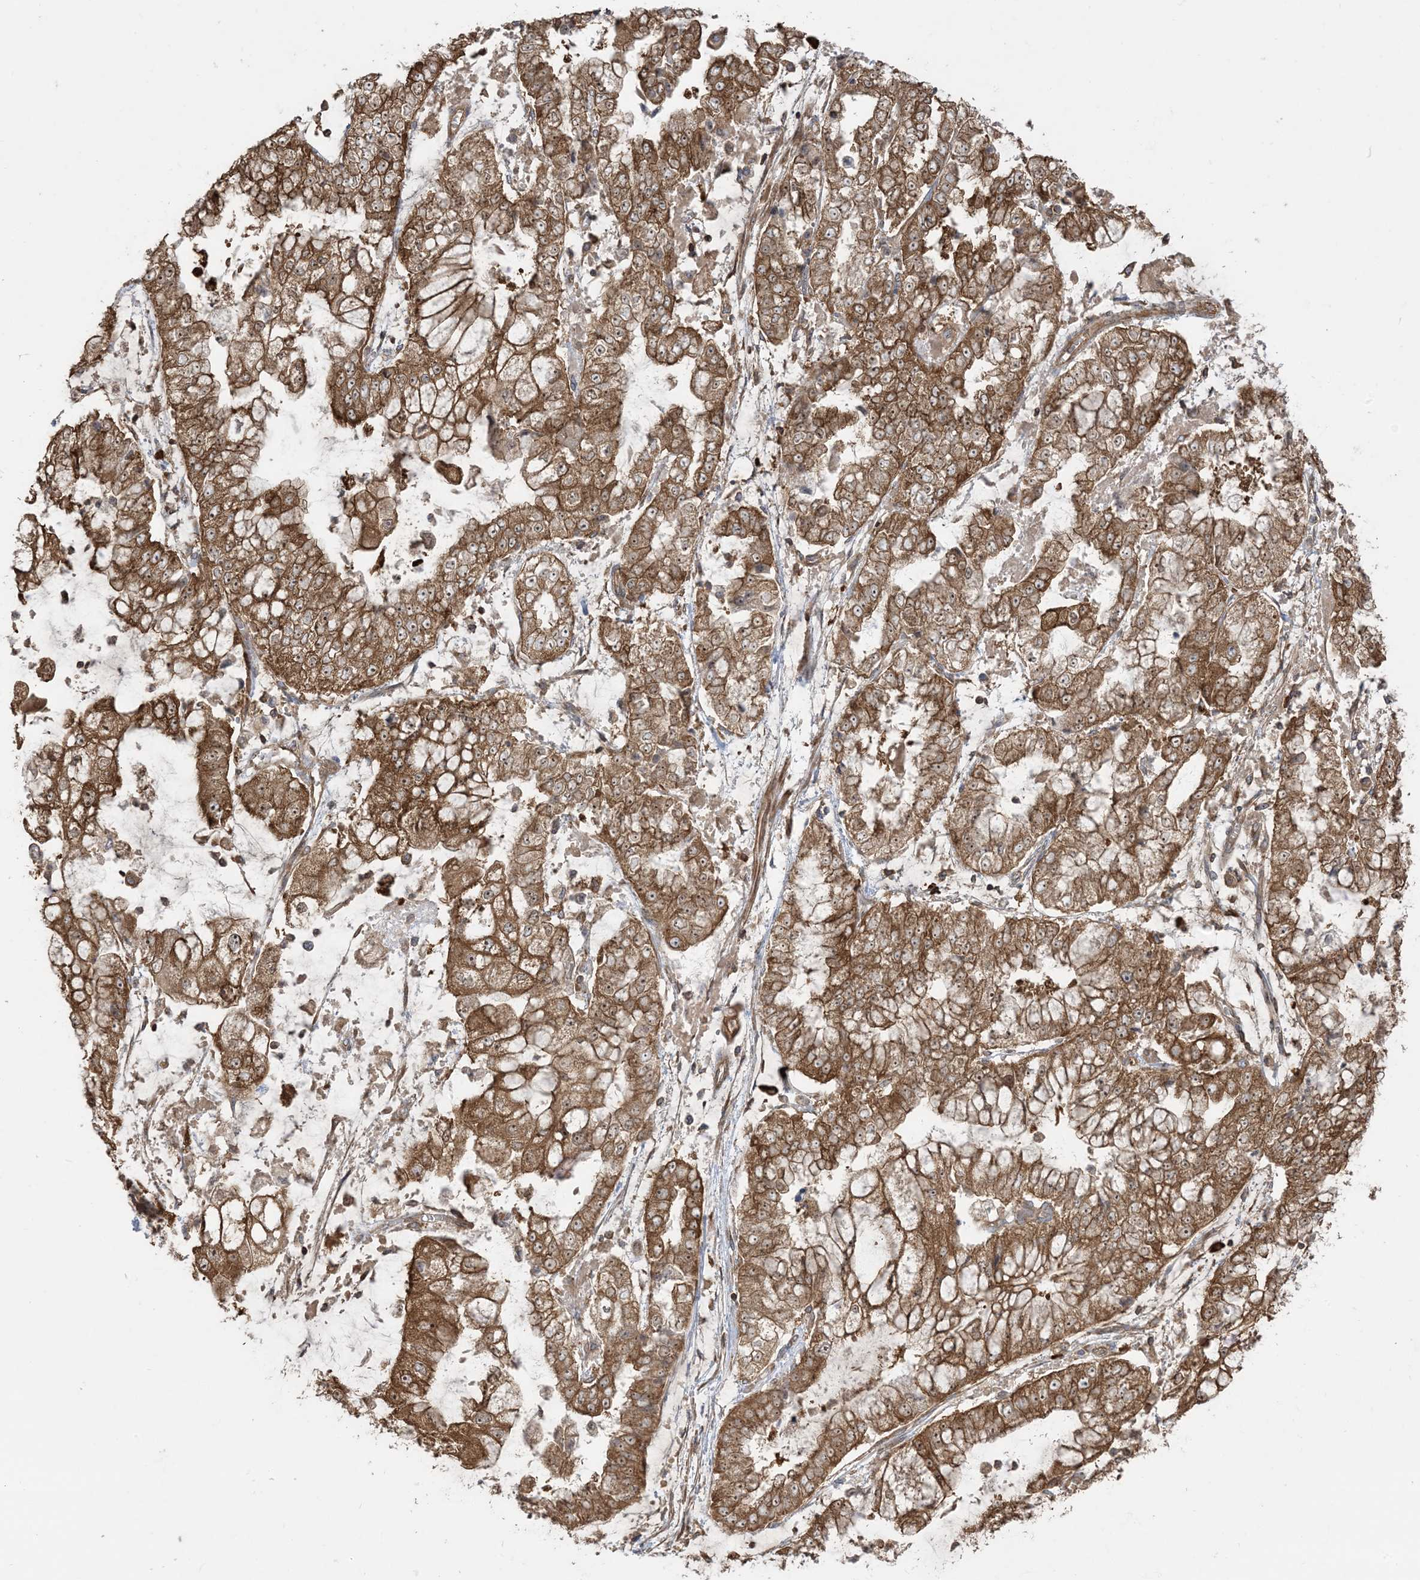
{"staining": {"intensity": "strong", "quantity": ">75%", "location": "cytoplasmic/membranous,nuclear"}, "tissue": "stomach cancer", "cell_type": "Tumor cells", "image_type": "cancer", "snomed": [{"axis": "morphology", "description": "Adenocarcinoma, NOS"}, {"axis": "topography", "description": "Stomach"}], "caption": "A brown stain shows strong cytoplasmic/membranous and nuclear expression of a protein in adenocarcinoma (stomach) tumor cells. The staining is performed using DAB brown chromogen to label protein expression. The nuclei are counter-stained blue using hematoxylin.", "gene": "SRP72", "patient": {"sex": "male", "age": 76}}